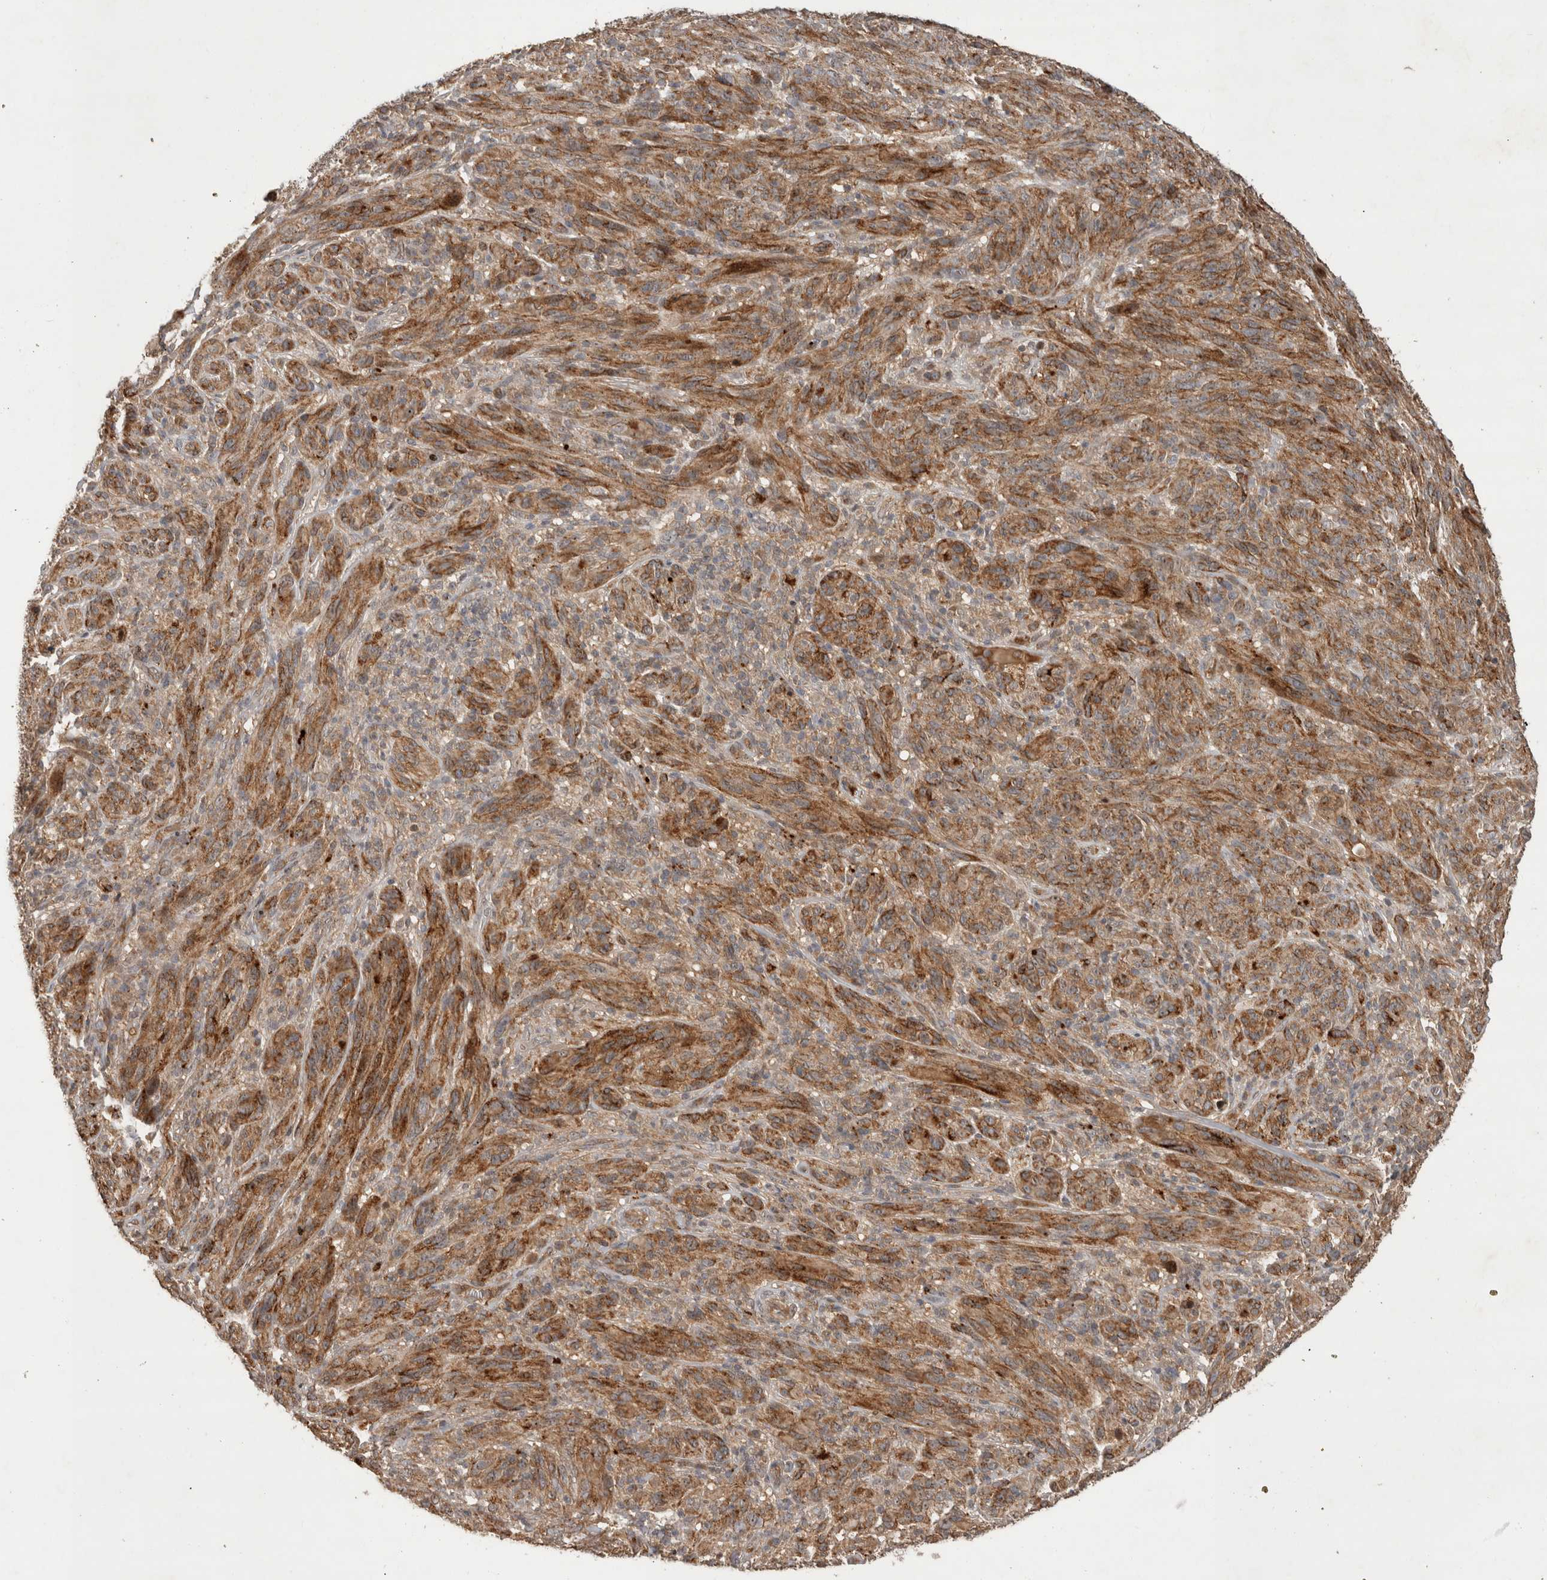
{"staining": {"intensity": "moderate", "quantity": ">75%", "location": "cytoplasmic/membranous"}, "tissue": "melanoma", "cell_type": "Tumor cells", "image_type": "cancer", "snomed": [{"axis": "morphology", "description": "Malignant melanoma, NOS"}, {"axis": "topography", "description": "Skin of head"}], "caption": "Immunohistochemical staining of human melanoma reveals medium levels of moderate cytoplasmic/membranous expression in about >75% of tumor cells.", "gene": "PITPNC1", "patient": {"sex": "male", "age": 96}}